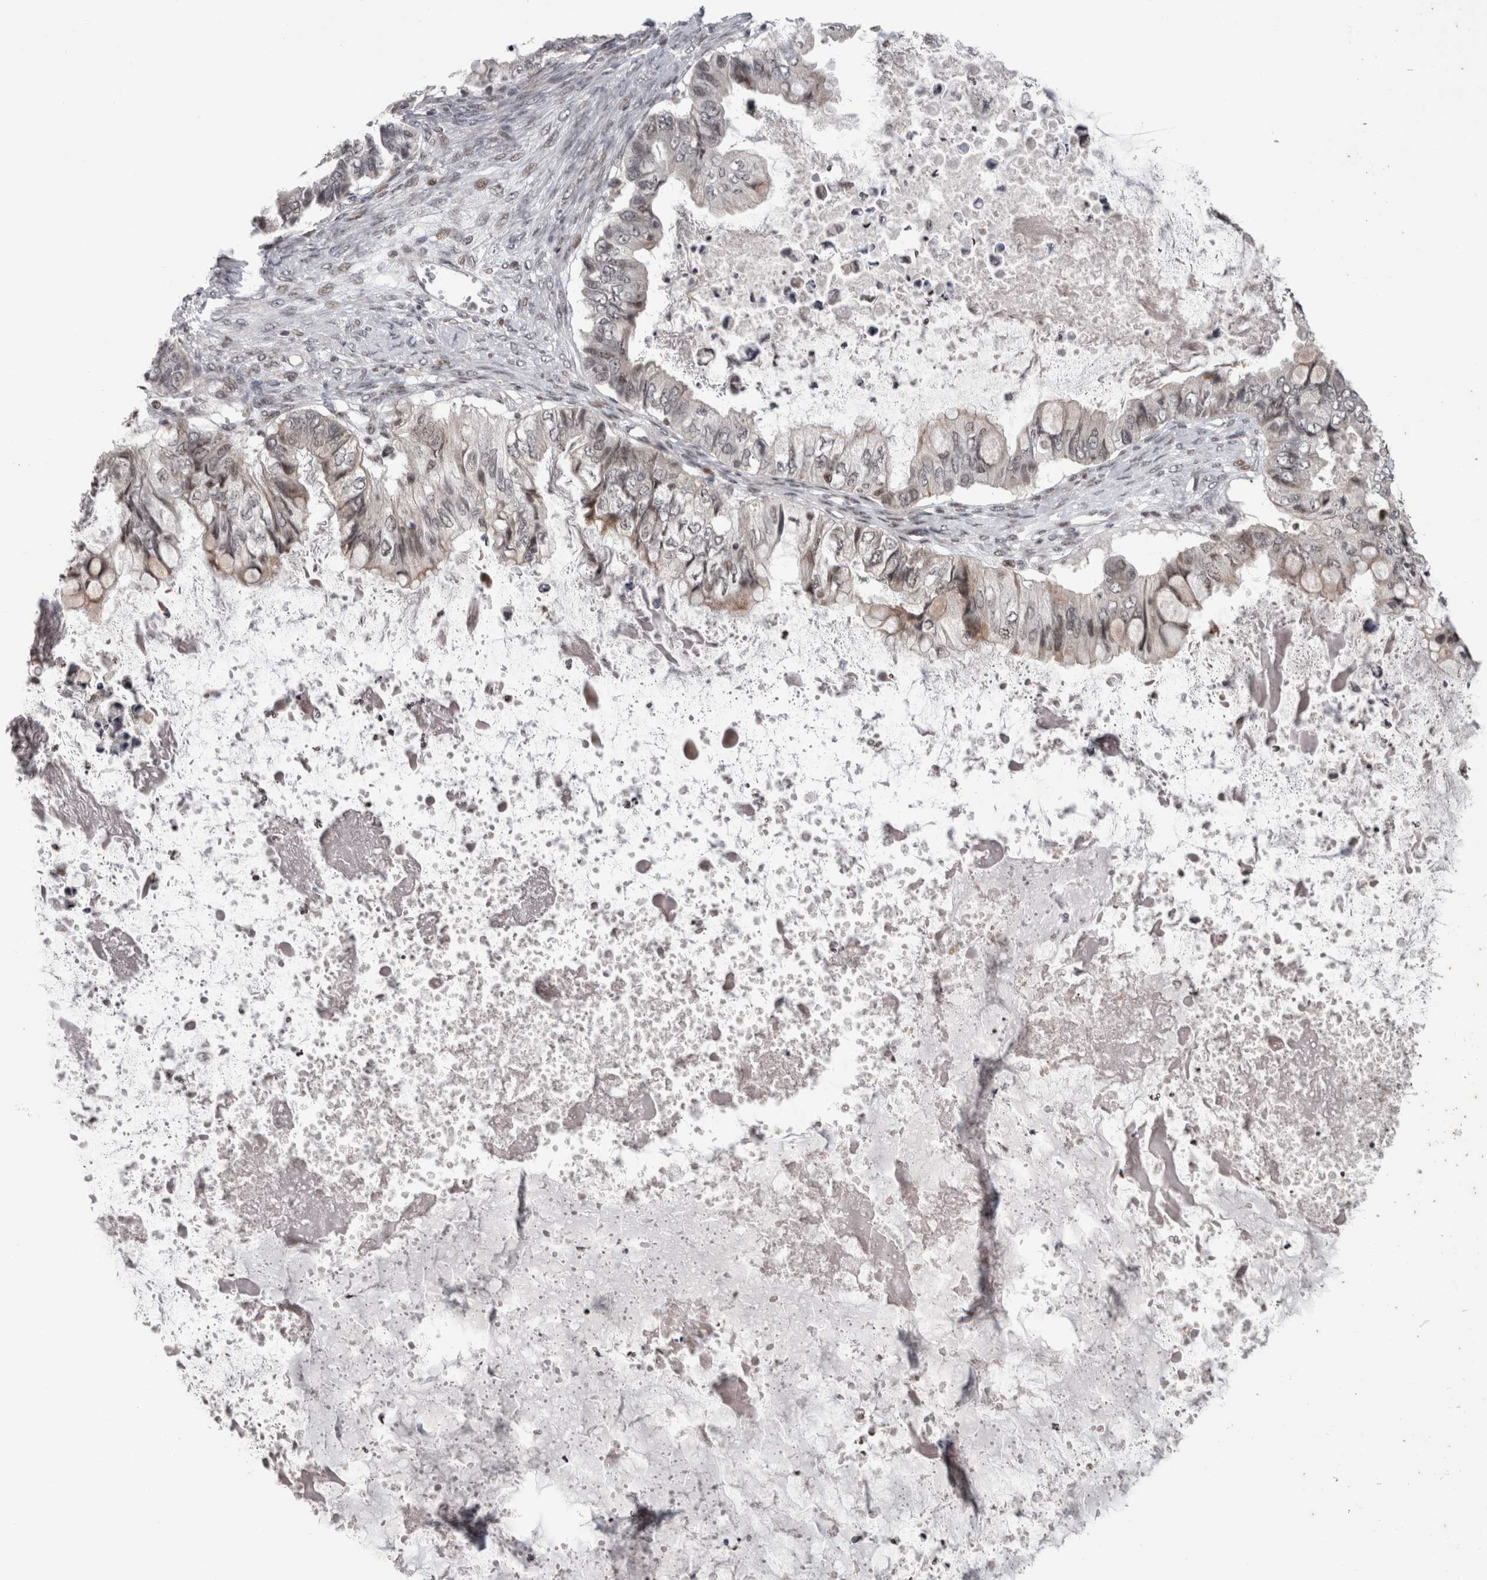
{"staining": {"intensity": "weak", "quantity": "<25%", "location": "cytoplasmic/membranous"}, "tissue": "ovarian cancer", "cell_type": "Tumor cells", "image_type": "cancer", "snomed": [{"axis": "morphology", "description": "Cystadenocarcinoma, mucinous, NOS"}, {"axis": "topography", "description": "Ovary"}], "caption": "The photomicrograph displays no staining of tumor cells in ovarian cancer (mucinous cystadenocarcinoma).", "gene": "ZBTB11", "patient": {"sex": "female", "age": 80}}